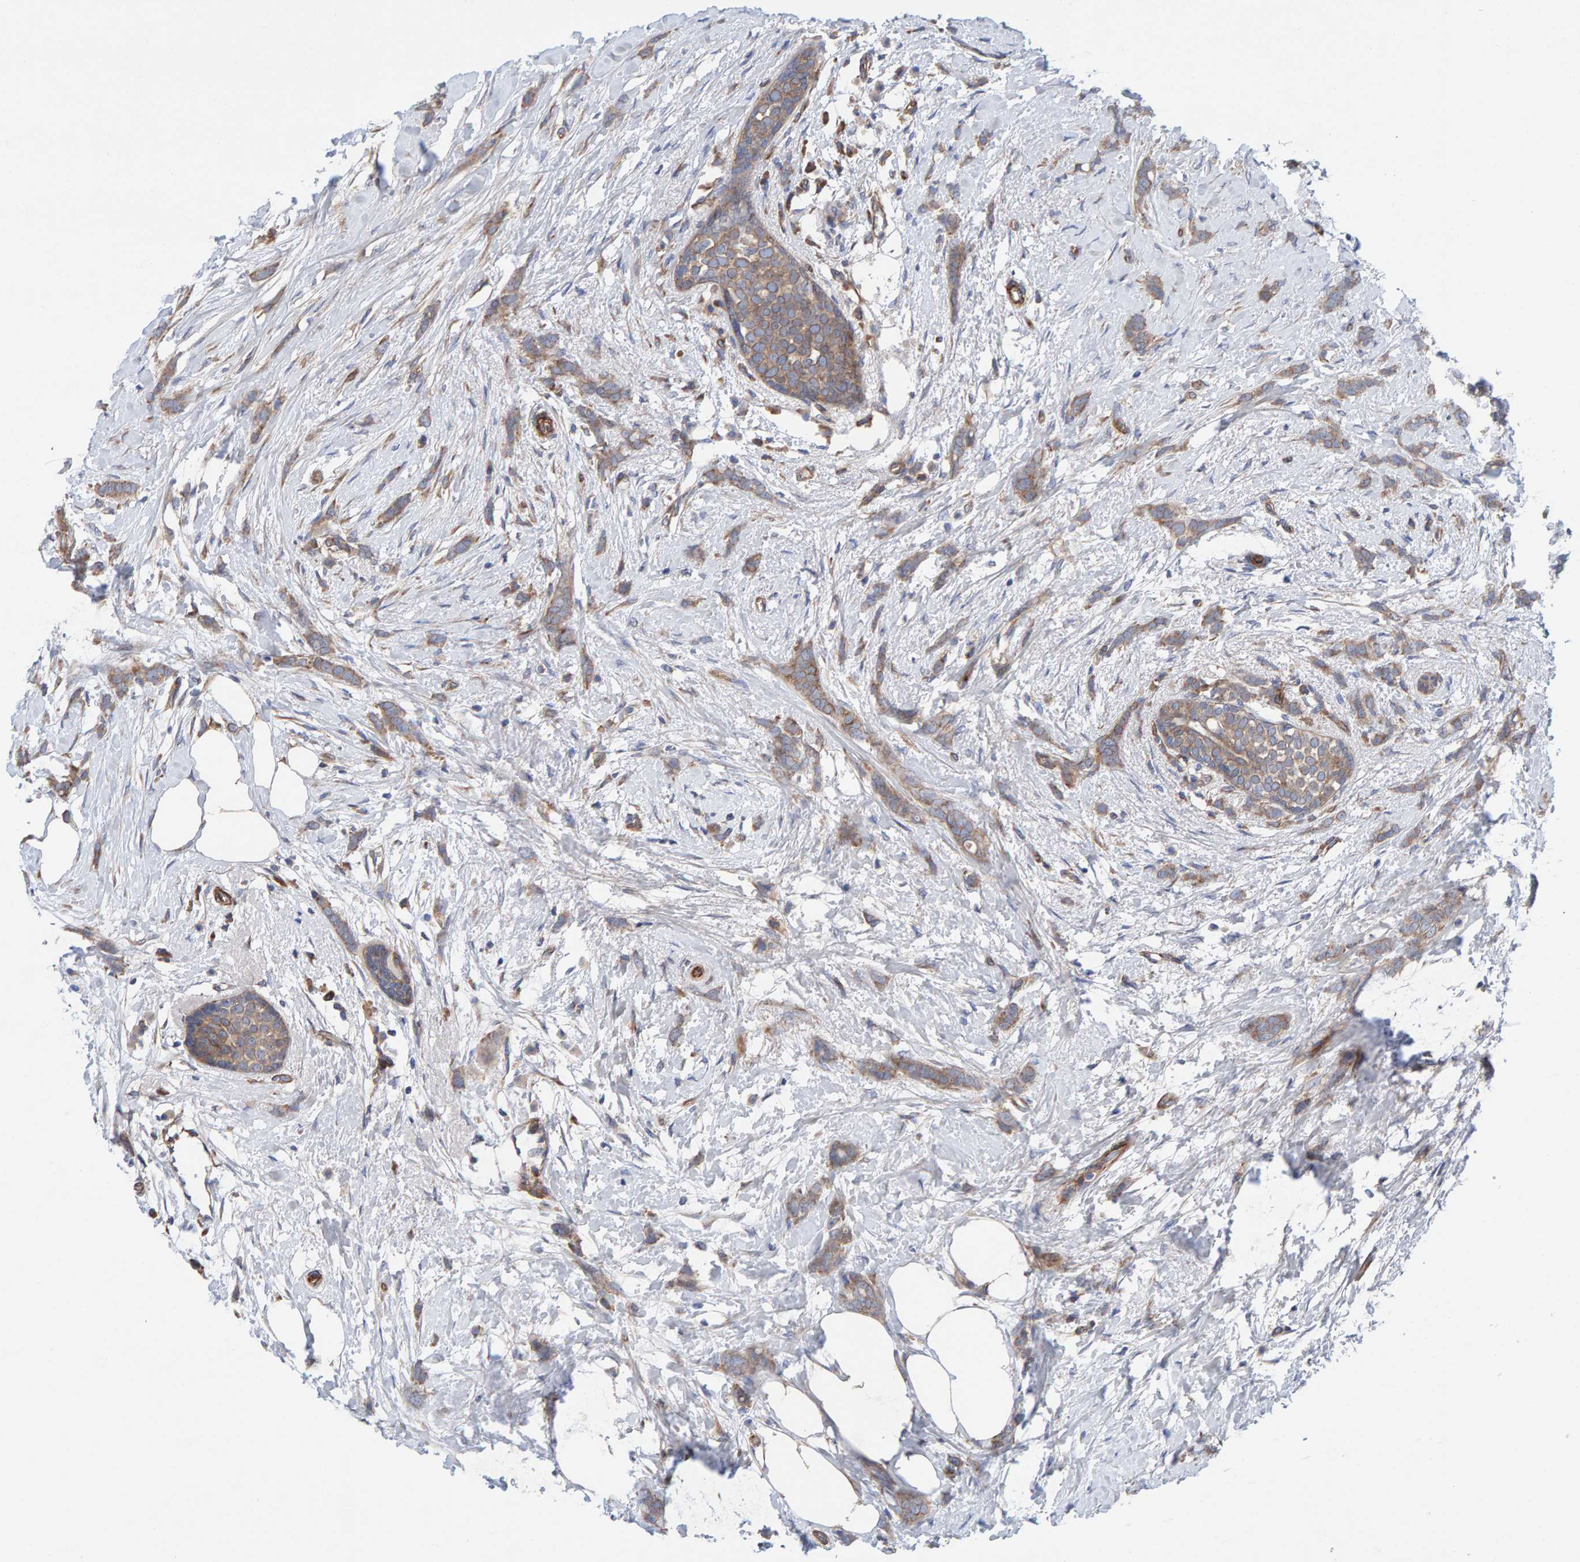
{"staining": {"intensity": "weak", "quantity": ">75%", "location": "cytoplasmic/membranous"}, "tissue": "breast cancer", "cell_type": "Tumor cells", "image_type": "cancer", "snomed": [{"axis": "morphology", "description": "Lobular carcinoma, in situ"}, {"axis": "morphology", "description": "Lobular carcinoma"}, {"axis": "topography", "description": "Breast"}], "caption": "A high-resolution photomicrograph shows IHC staining of breast cancer, which reveals weak cytoplasmic/membranous staining in approximately >75% of tumor cells.", "gene": "CDK5RAP3", "patient": {"sex": "female", "age": 41}}